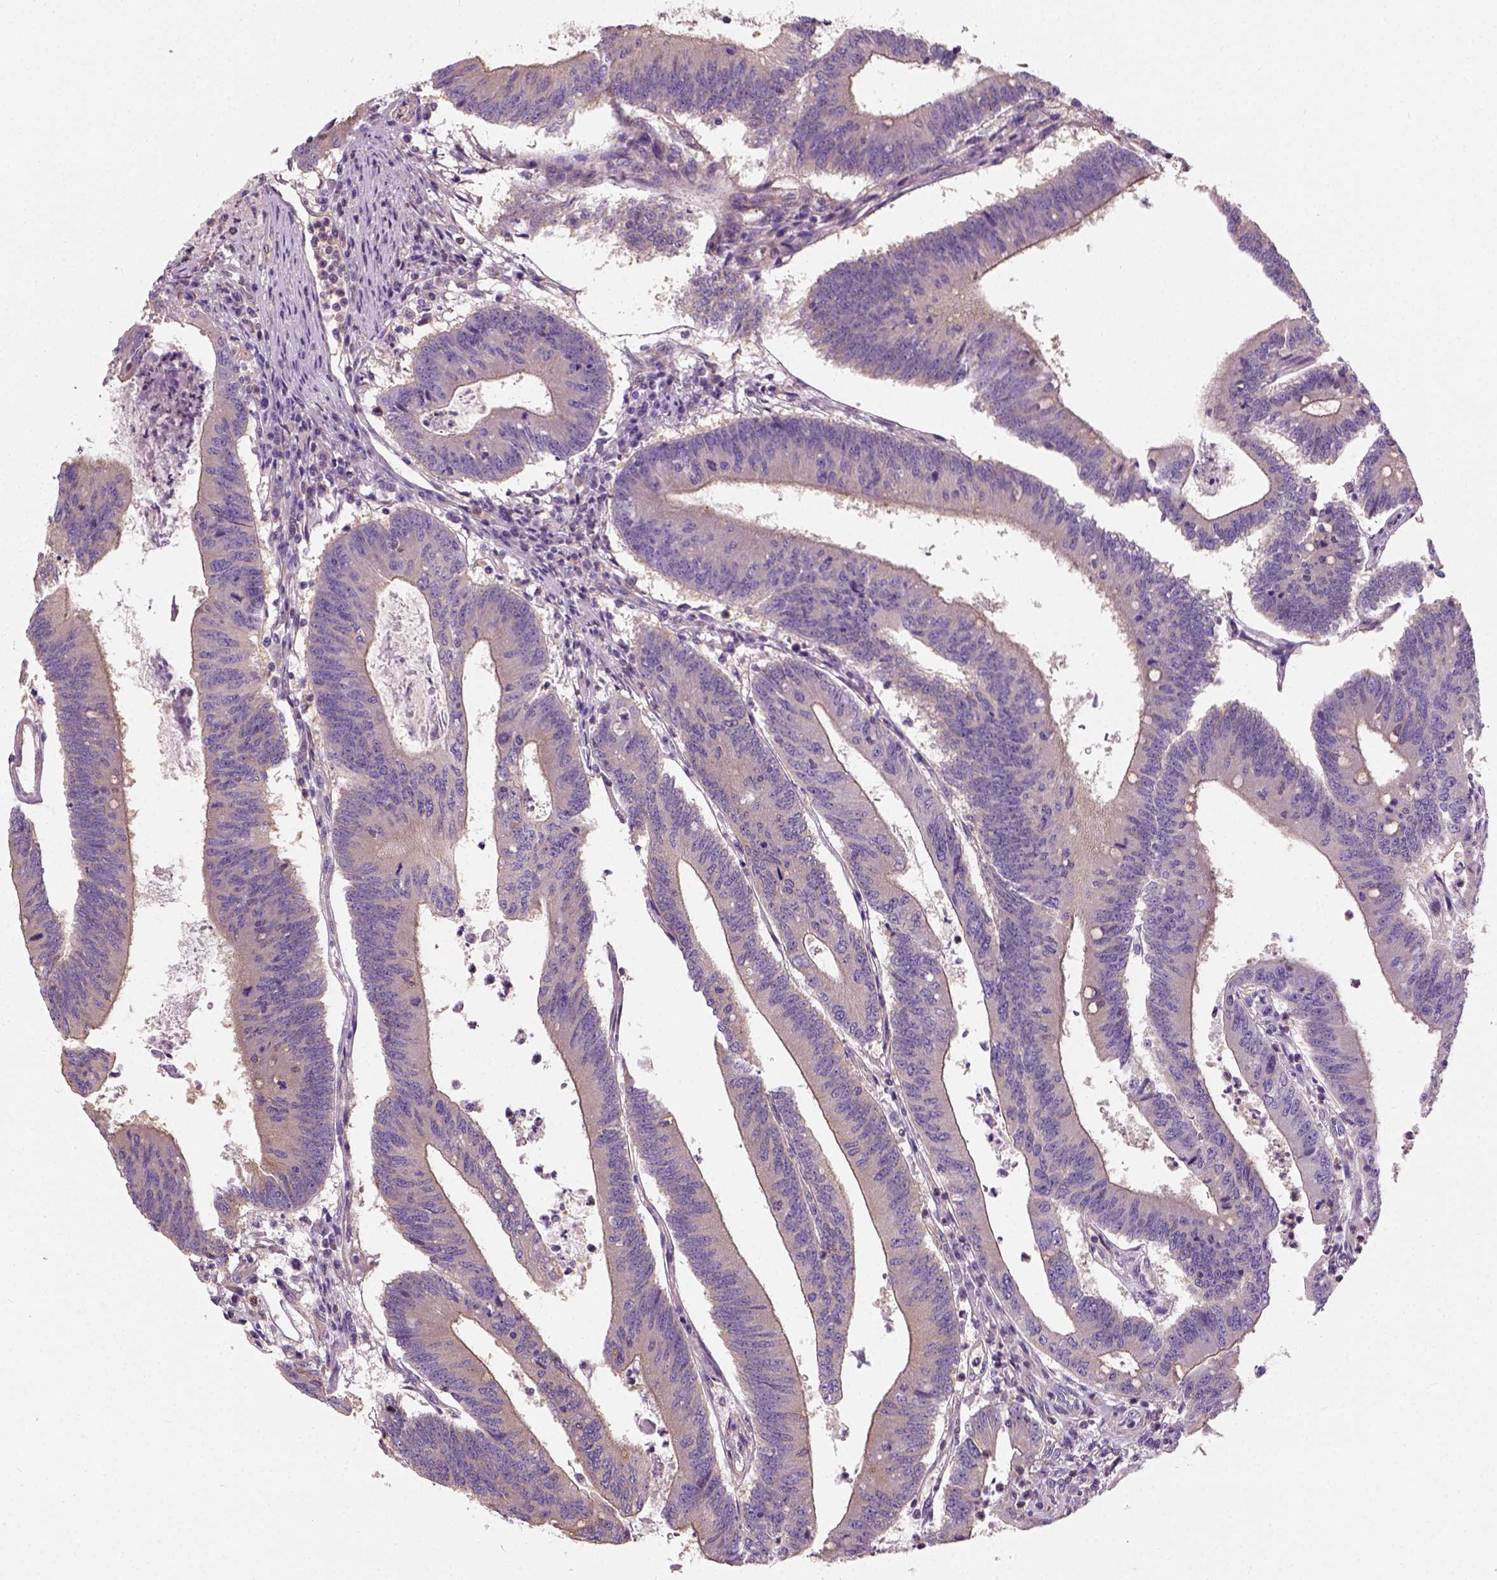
{"staining": {"intensity": "weak", "quantity": ">75%", "location": "cytoplasmic/membranous"}, "tissue": "colorectal cancer", "cell_type": "Tumor cells", "image_type": "cancer", "snomed": [{"axis": "morphology", "description": "Adenocarcinoma, NOS"}, {"axis": "topography", "description": "Colon"}], "caption": "A brown stain highlights weak cytoplasmic/membranous expression of a protein in human colorectal cancer (adenocarcinoma) tumor cells. The staining was performed using DAB, with brown indicating positive protein expression. Nuclei are stained blue with hematoxylin.", "gene": "CRACR2A", "patient": {"sex": "female", "age": 70}}